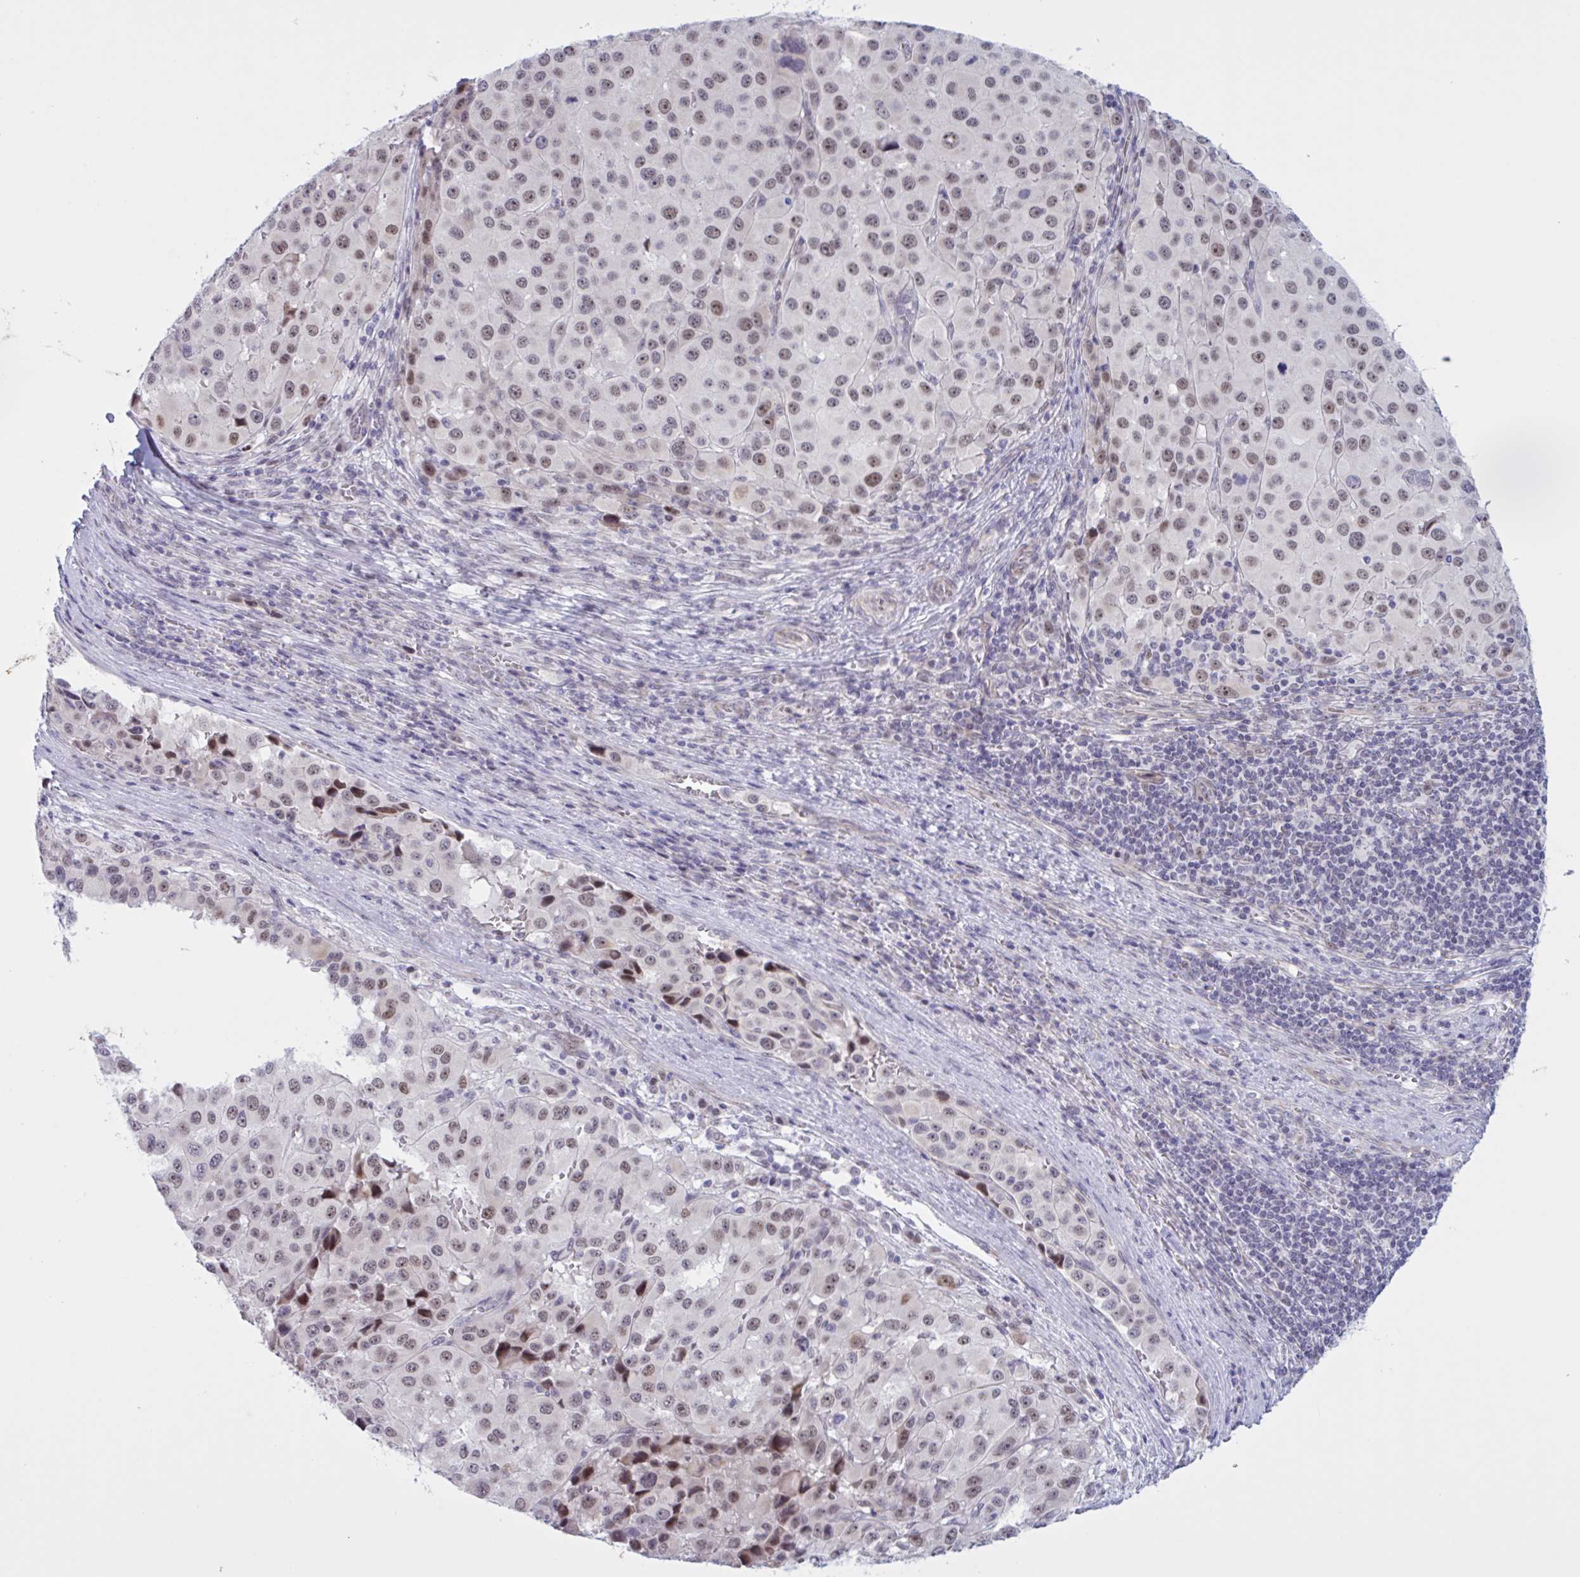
{"staining": {"intensity": "weak", "quantity": "25%-75%", "location": "nuclear"}, "tissue": "melanoma", "cell_type": "Tumor cells", "image_type": "cancer", "snomed": [{"axis": "morphology", "description": "Malignant melanoma, Metastatic site"}, {"axis": "topography", "description": "Lymph node"}], "caption": "Approximately 25%-75% of tumor cells in melanoma display weak nuclear protein staining as visualized by brown immunohistochemical staining.", "gene": "PRMT6", "patient": {"sex": "female", "age": 65}}